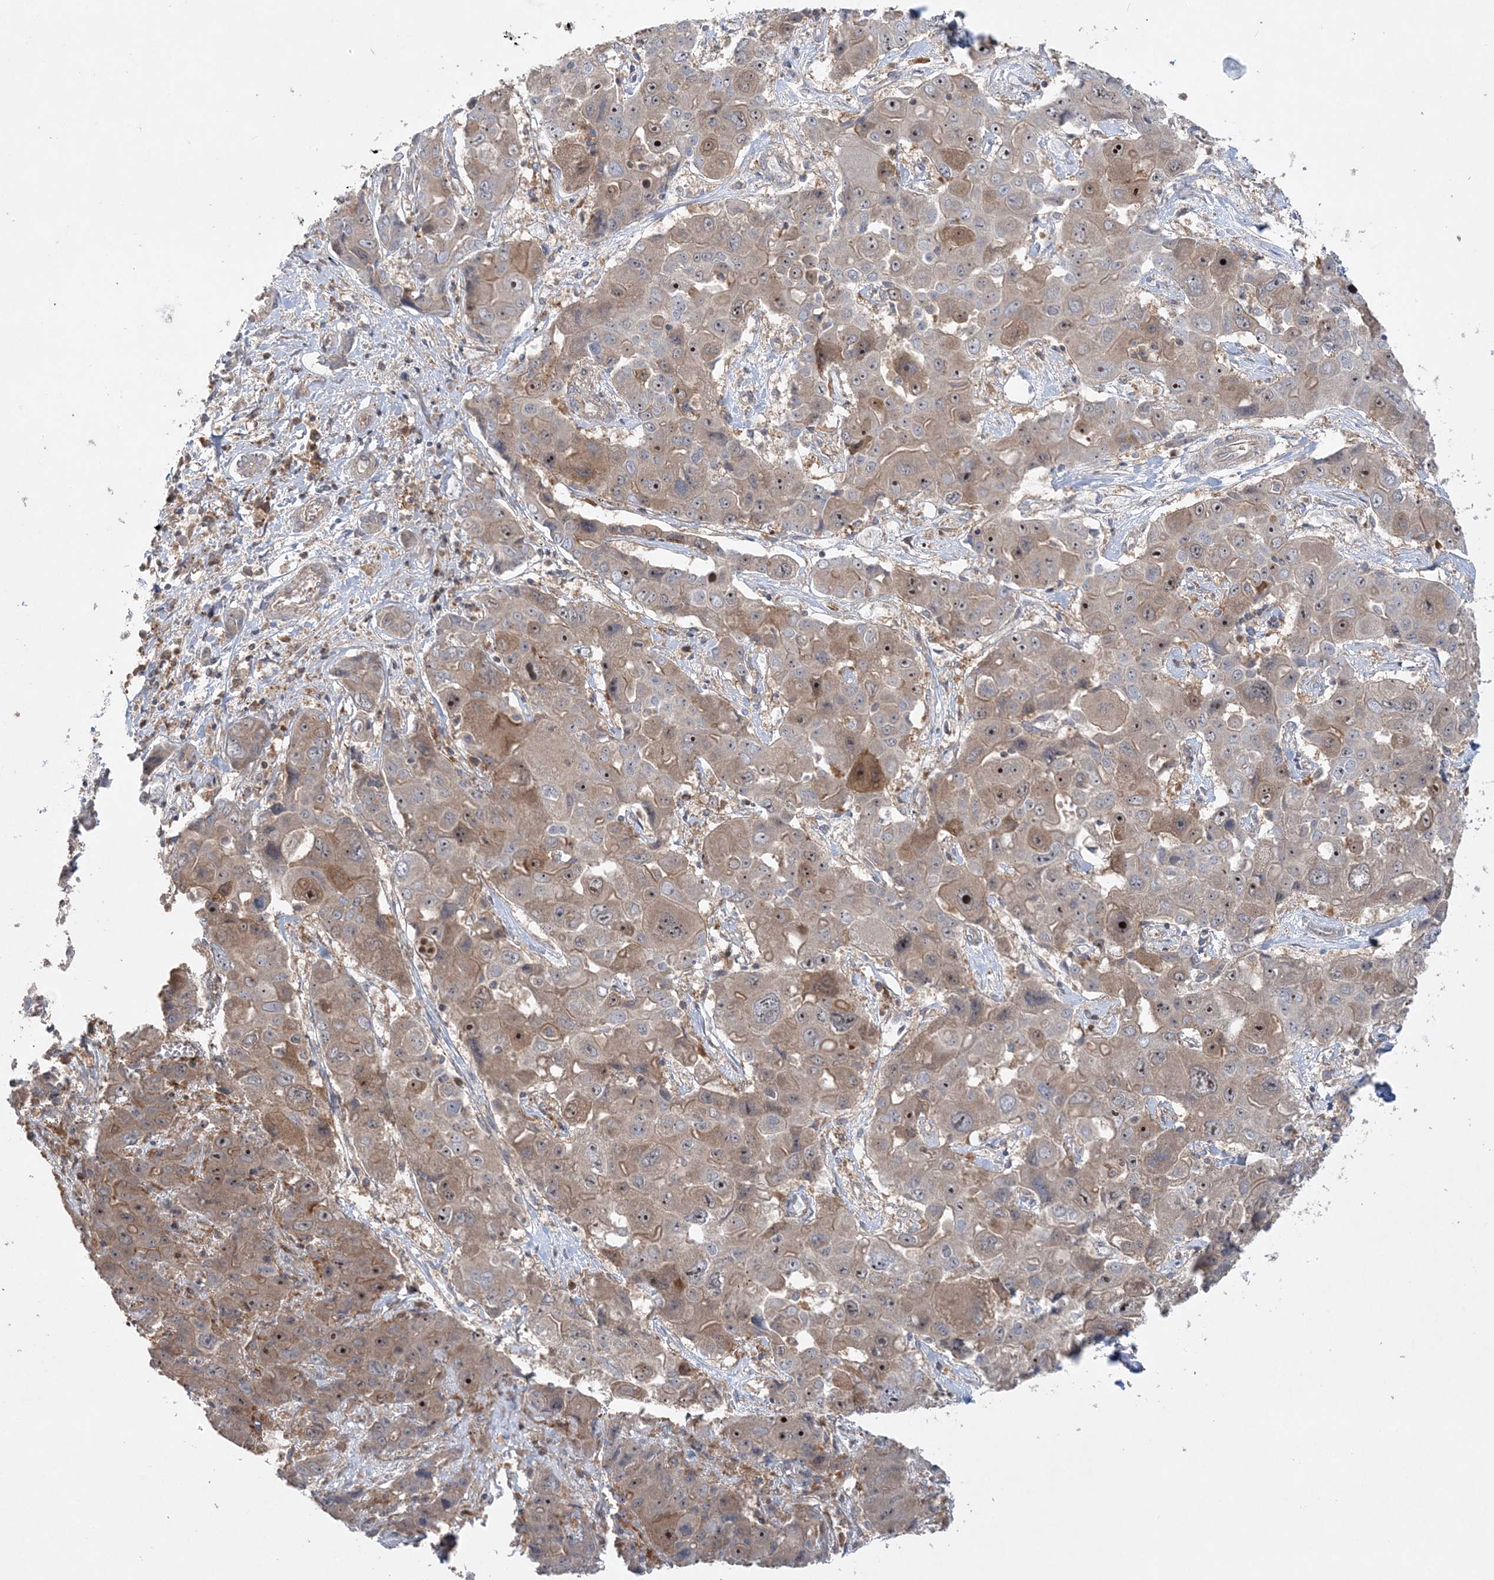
{"staining": {"intensity": "strong", "quantity": "<25%", "location": "cytoplasmic/membranous,nuclear"}, "tissue": "liver cancer", "cell_type": "Tumor cells", "image_type": "cancer", "snomed": [{"axis": "morphology", "description": "Cholangiocarcinoma"}, {"axis": "topography", "description": "Liver"}], "caption": "Liver cholangiocarcinoma stained with immunohistochemistry displays strong cytoplasmic/membranous and nuclear staining in approximately <25% of tumor cells.", "gene": "ACAP2", "patient": {"sex": "male", "age": 67}}